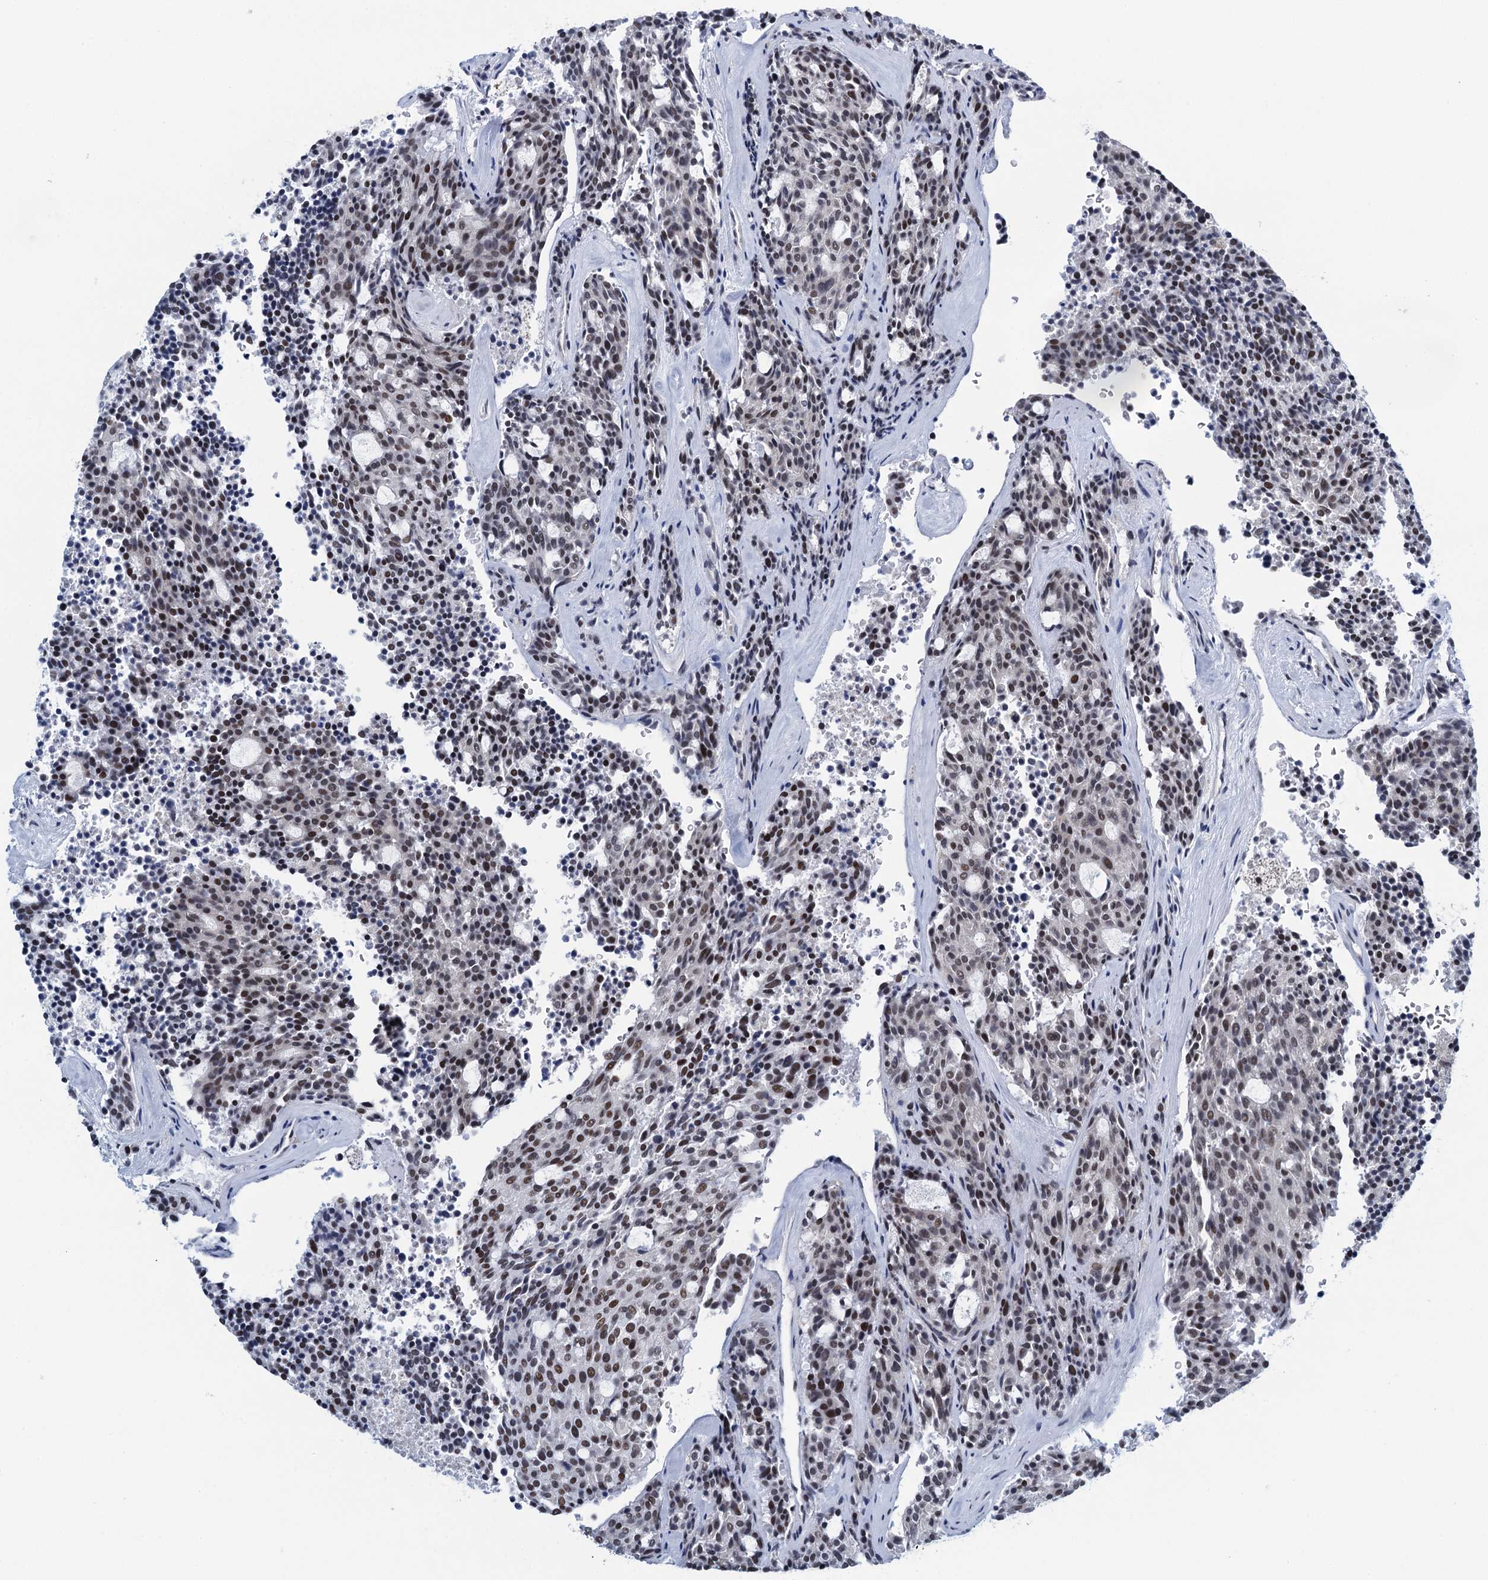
{"staining": {"intensity": "moderate", "quantity": ">75%", "location": "nuclear"}, "tissue": "carcinoid", "cell_type": "Tumor cells", "image_type": "cancer", "snomed": [{"axis": "morphology", "description": "Carcinoid, malignant, NOS"}, {"axis": "topography", "description": "Pancreas"}], "caption": "Immunohistochemical staining of carcinoid reveals medium levels of moderate nuclear protein expression in approximately >75% of tumor cells. (DAB = brown stain, brightfield microscopy at high magnification).", "gene": "HNRNPUL2", "patient": {"sex": "female", "age": 54}}